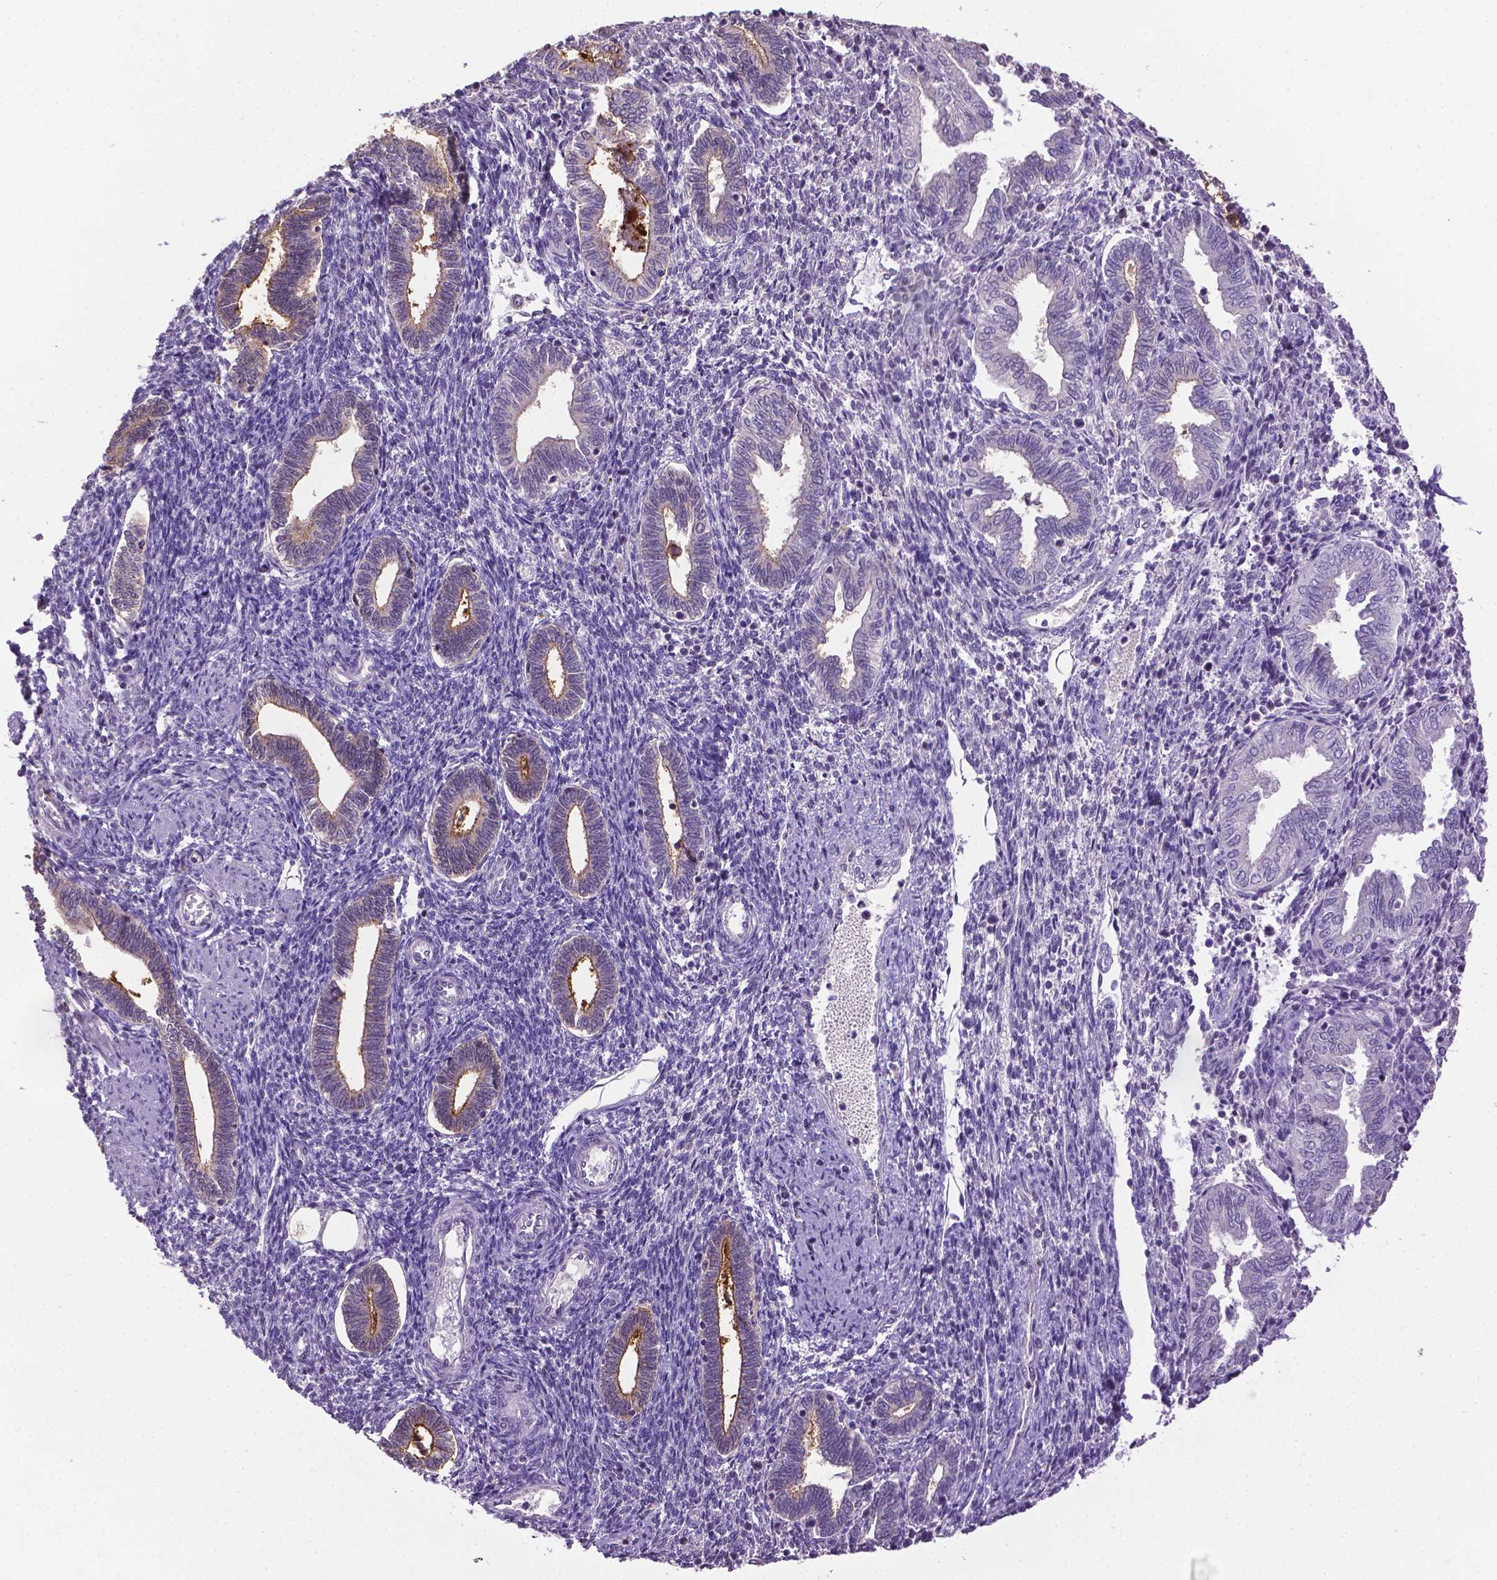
{"staining": {"intensity": "negative", "quantity": "none", "location": "none"}, "tissue": "endometrium", "cell_type": "Cells in endometrial stroma", "image_type": "normal", "snomed": [{"axis": "morphology", "description": "Normal tissue, NOS"}, {"axis": "topography", "description": "Endometrium"}], "caption": "This is an immunohistochemistry (IHC) photomicrograph of benign endometrium. There is no staining in cells in endometrial stroma.", "gene": "CPM", "patient": {"sex": "female", "age": 42}}